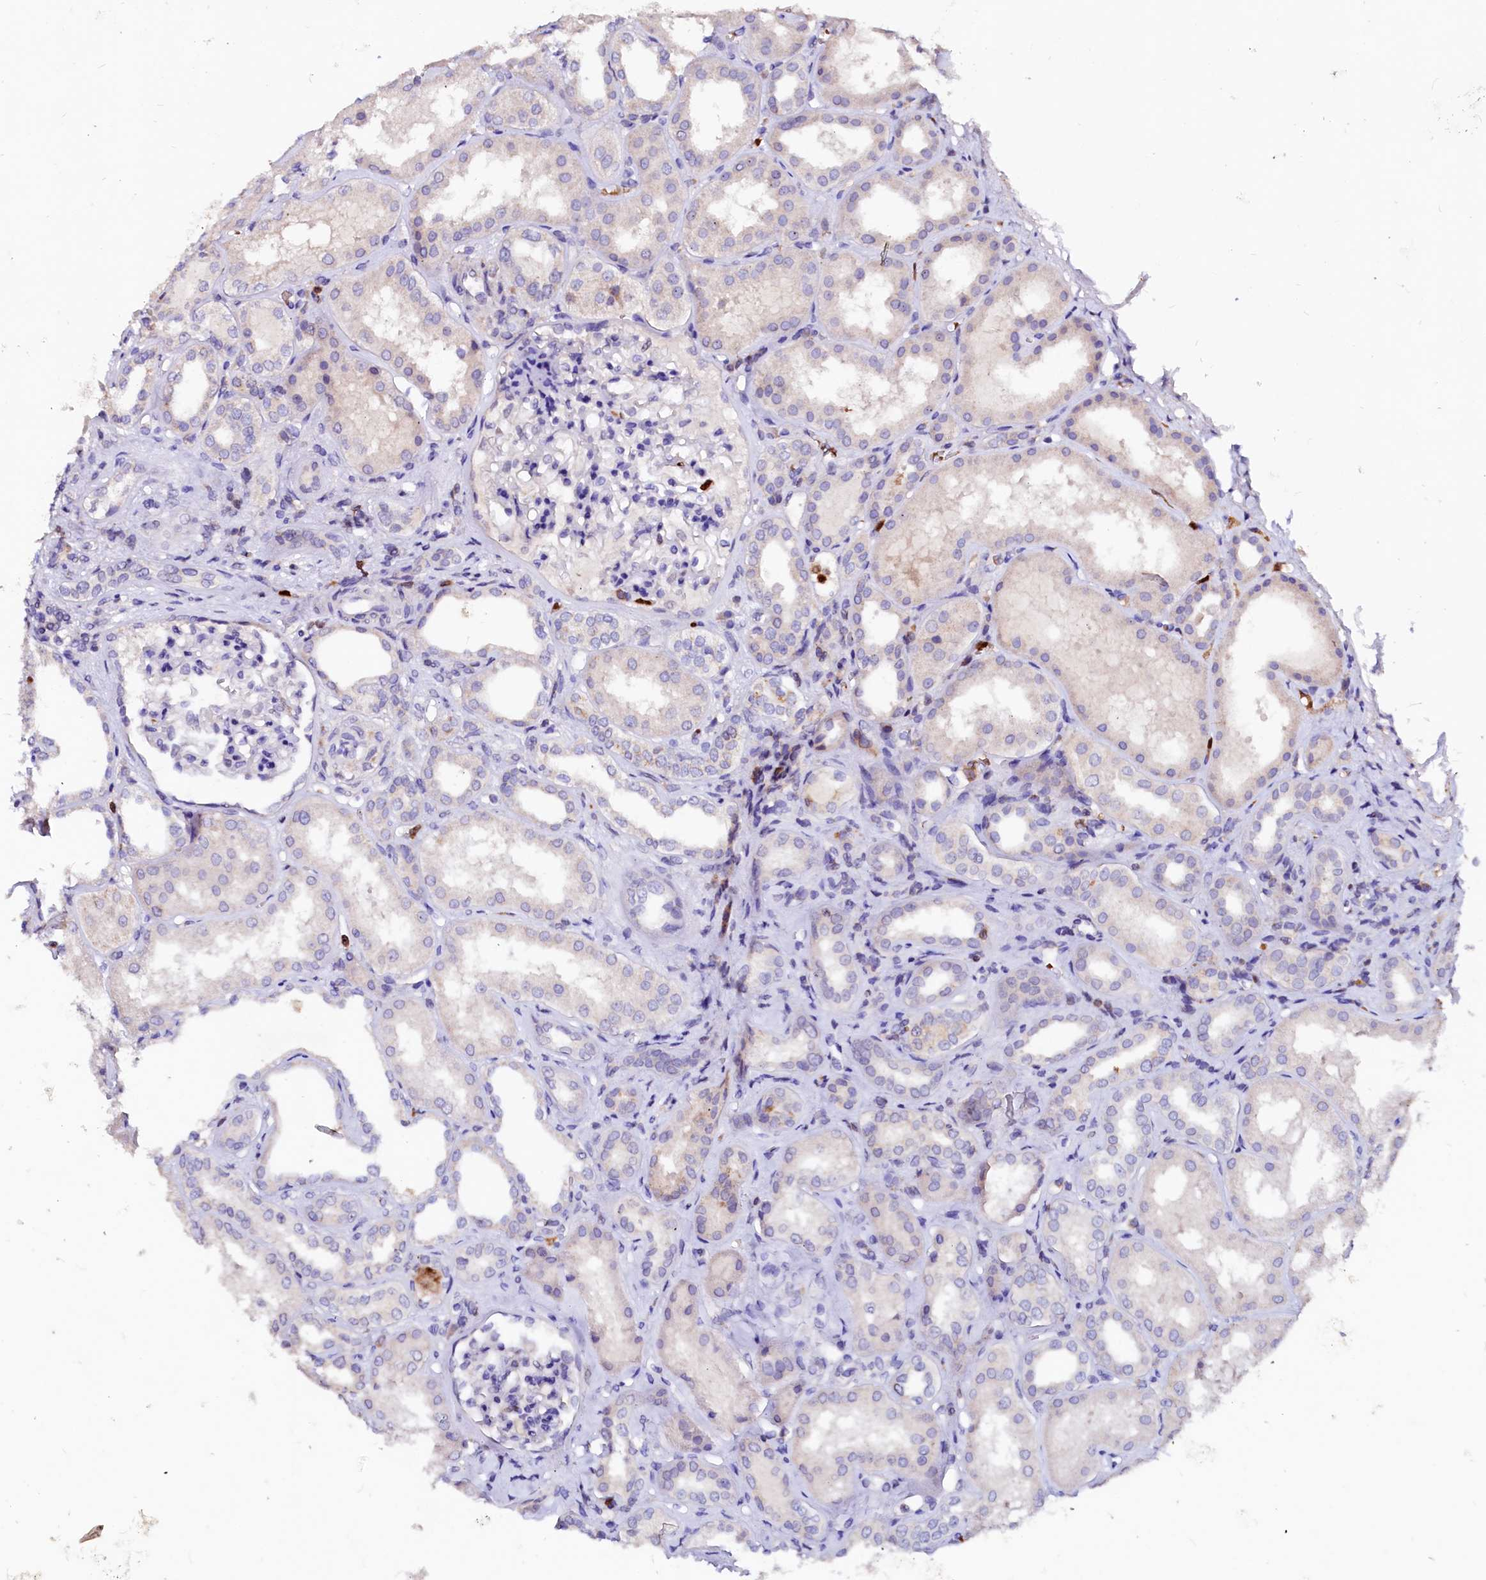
{"staining": {"intensity": "negative", "quantity": "none", "location": "none"}, "tissue": "kidney", "cell_type": "Cells in glomeruli", "image_type": "normal", "snomed": [{"axis": "morphology", "description": "Normal tissue, NOS"}, {"axis": "topography", "description": "Kidney"}], "caption": "High magnification brightfield microscopy of benign kidney stained with DAB (brown) and counterstained with hematoxylin (blue): cells in glomeruli show no significant staining. The staining was performed using DAB (3,3'-diaminobenzidine) to visualize the protein expression in brown, while the nuclei were stained in blue with hematoxylin (Magnification: 20x).", "gene": "RAB27A", "patient": {"sex": "female", "age": 56}}